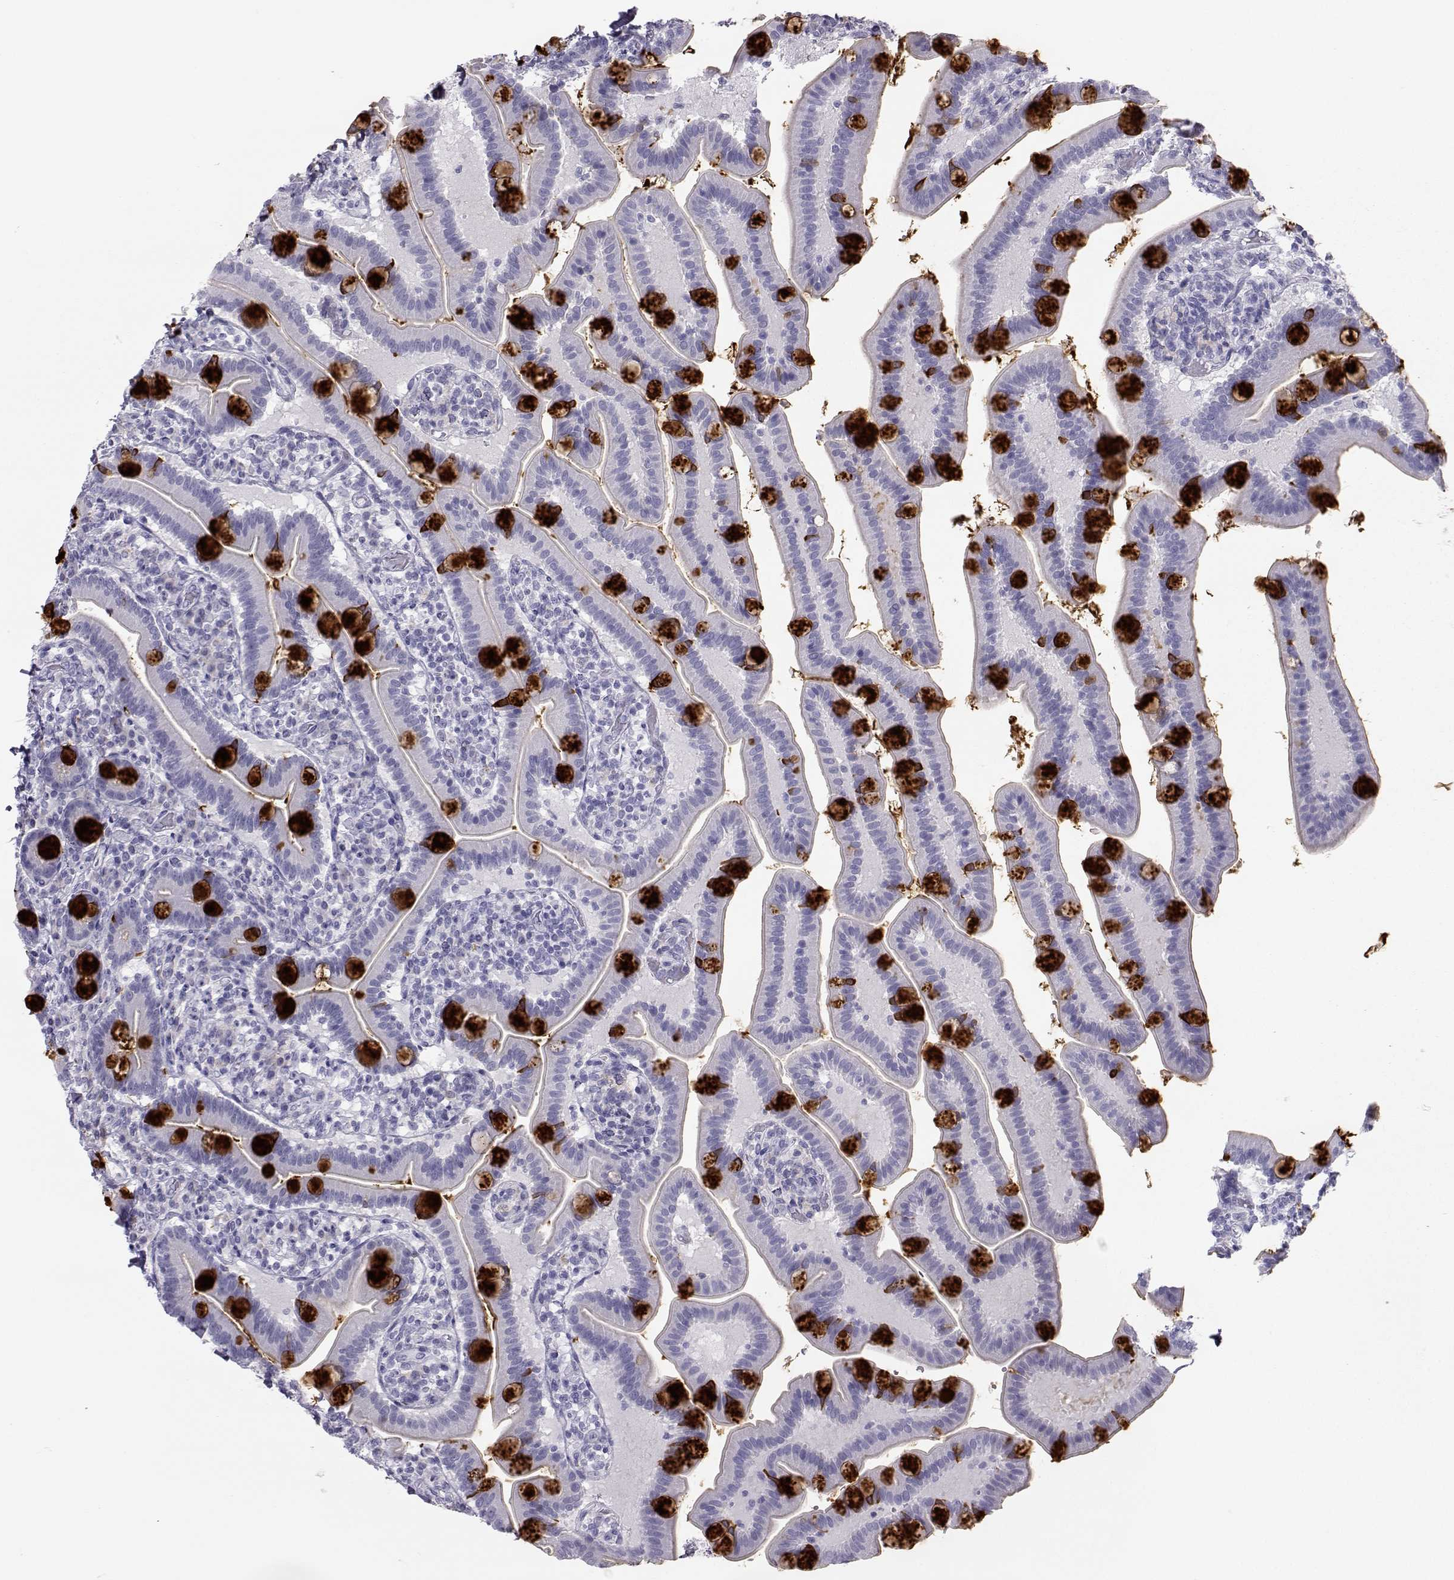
{"staining": {"intensity": "strong", "quantity": "<25%", "location": "cytoplasmic/membranous"}, "tissue": "small intestine", "cell_type": "Glandular cells", "image_type": "normal", "snomed": [{"axis": "morphology", "description": "Normal tissue, NOS"}, {"axis": "topography", "description": "Small intestine"}], "caption": "About <25% of glandular cells in normal small intestine reveal strong cytoplasmic/membranous protein positivity as visualized by brown immunohistochemical staining.", "gene": "ITLN1", "patient": {"sex": "male", "age": 66}}